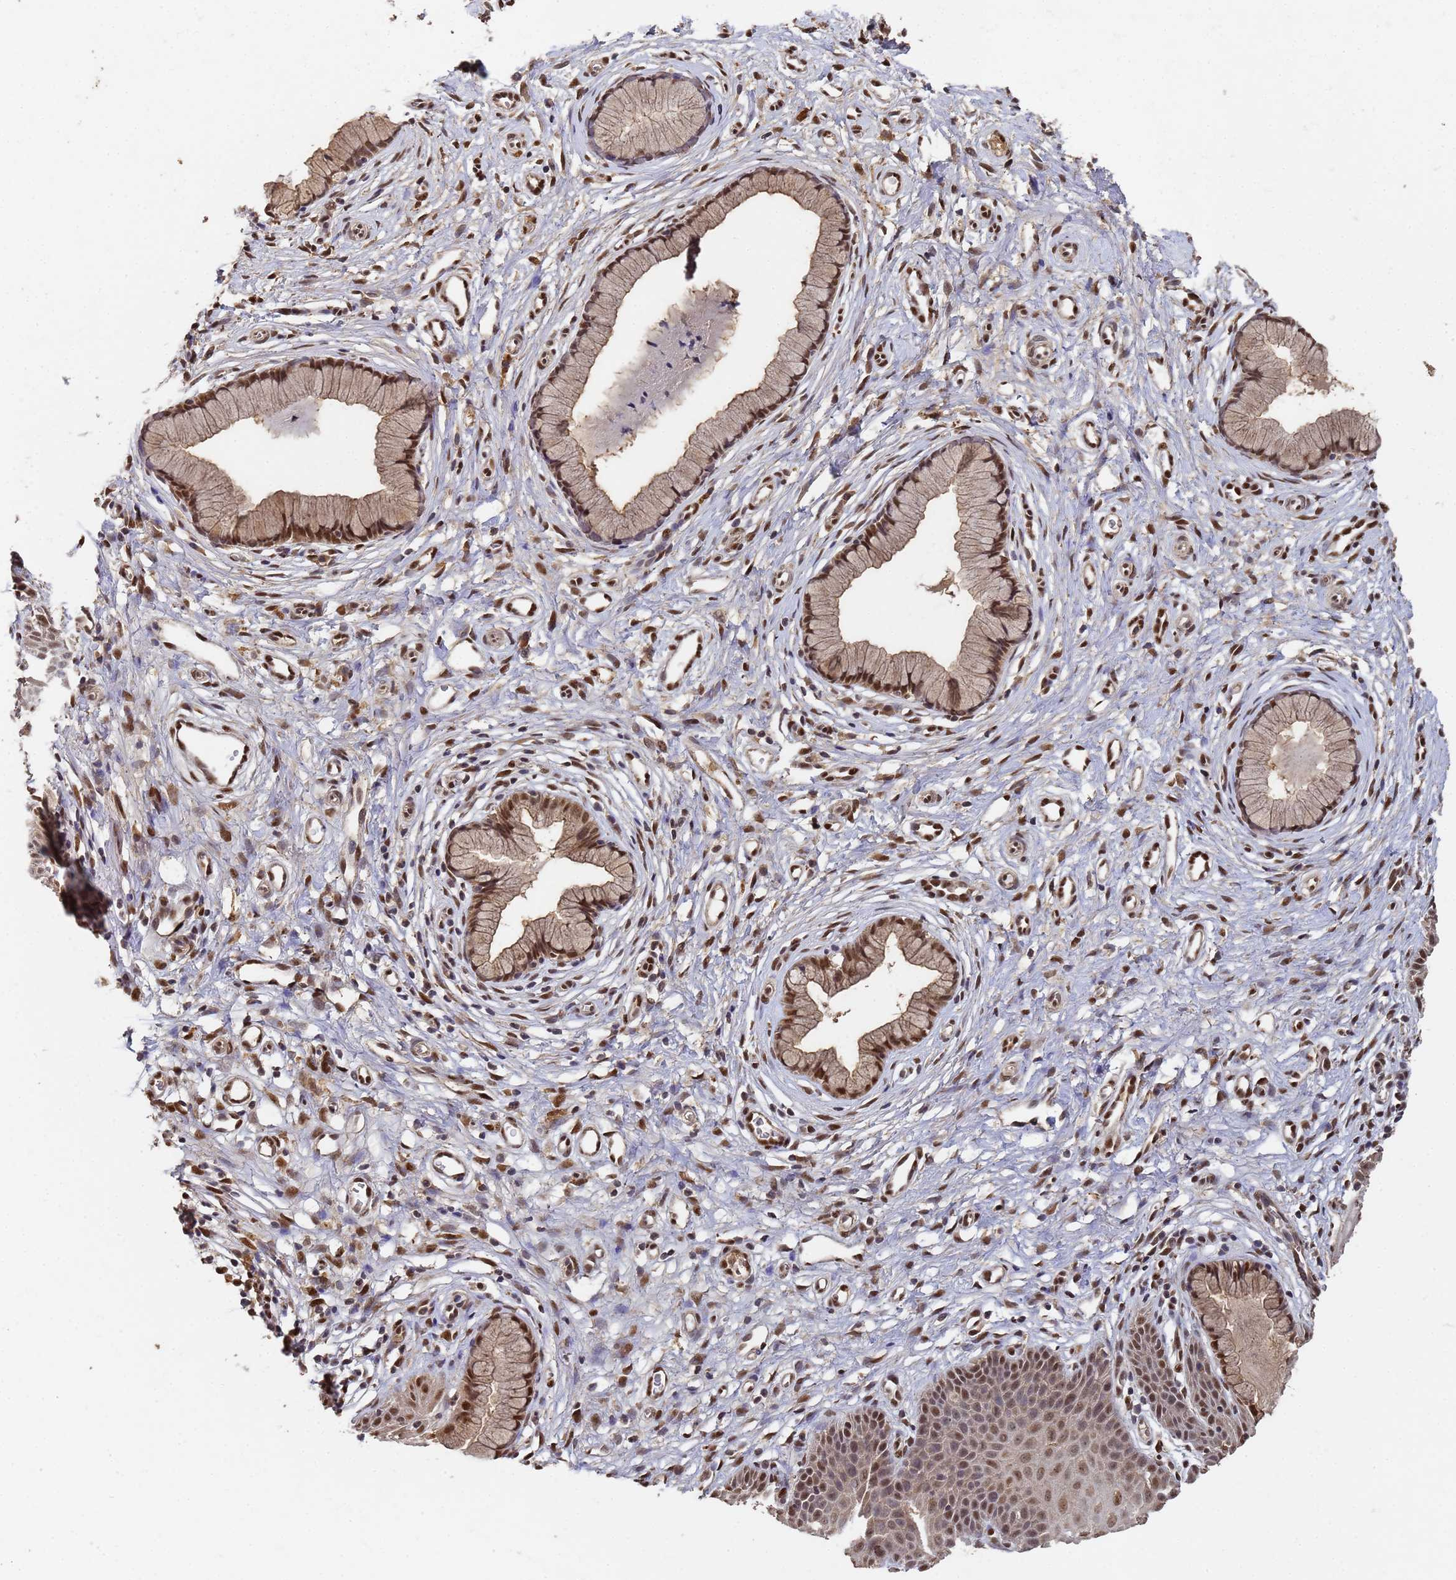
{"staining": {"intensity": "moderate", "quantity": ">75%", "location": "cytoplasmic/membranous,nuclear"}, "tissue": "cervix", "cell_type": "Glandular cells", "image_type": "normal", "snomed": [{"axis": "morphology", "description": "Normal tissue, NOS"}, {"axis": "topography", "description": "Cervix"}], "caption": "A high-resolution histopathology image shows IHC staining of benign cervix, which shows moderate cytoplasmic/membranous,nuclear staining in approximately >75% of glandular cells. (DAB IHC, brown staining for protein, blue staining for nuclei).", "gene": "SECISBP2", "patient": {"sex": "female", "age": 36}}